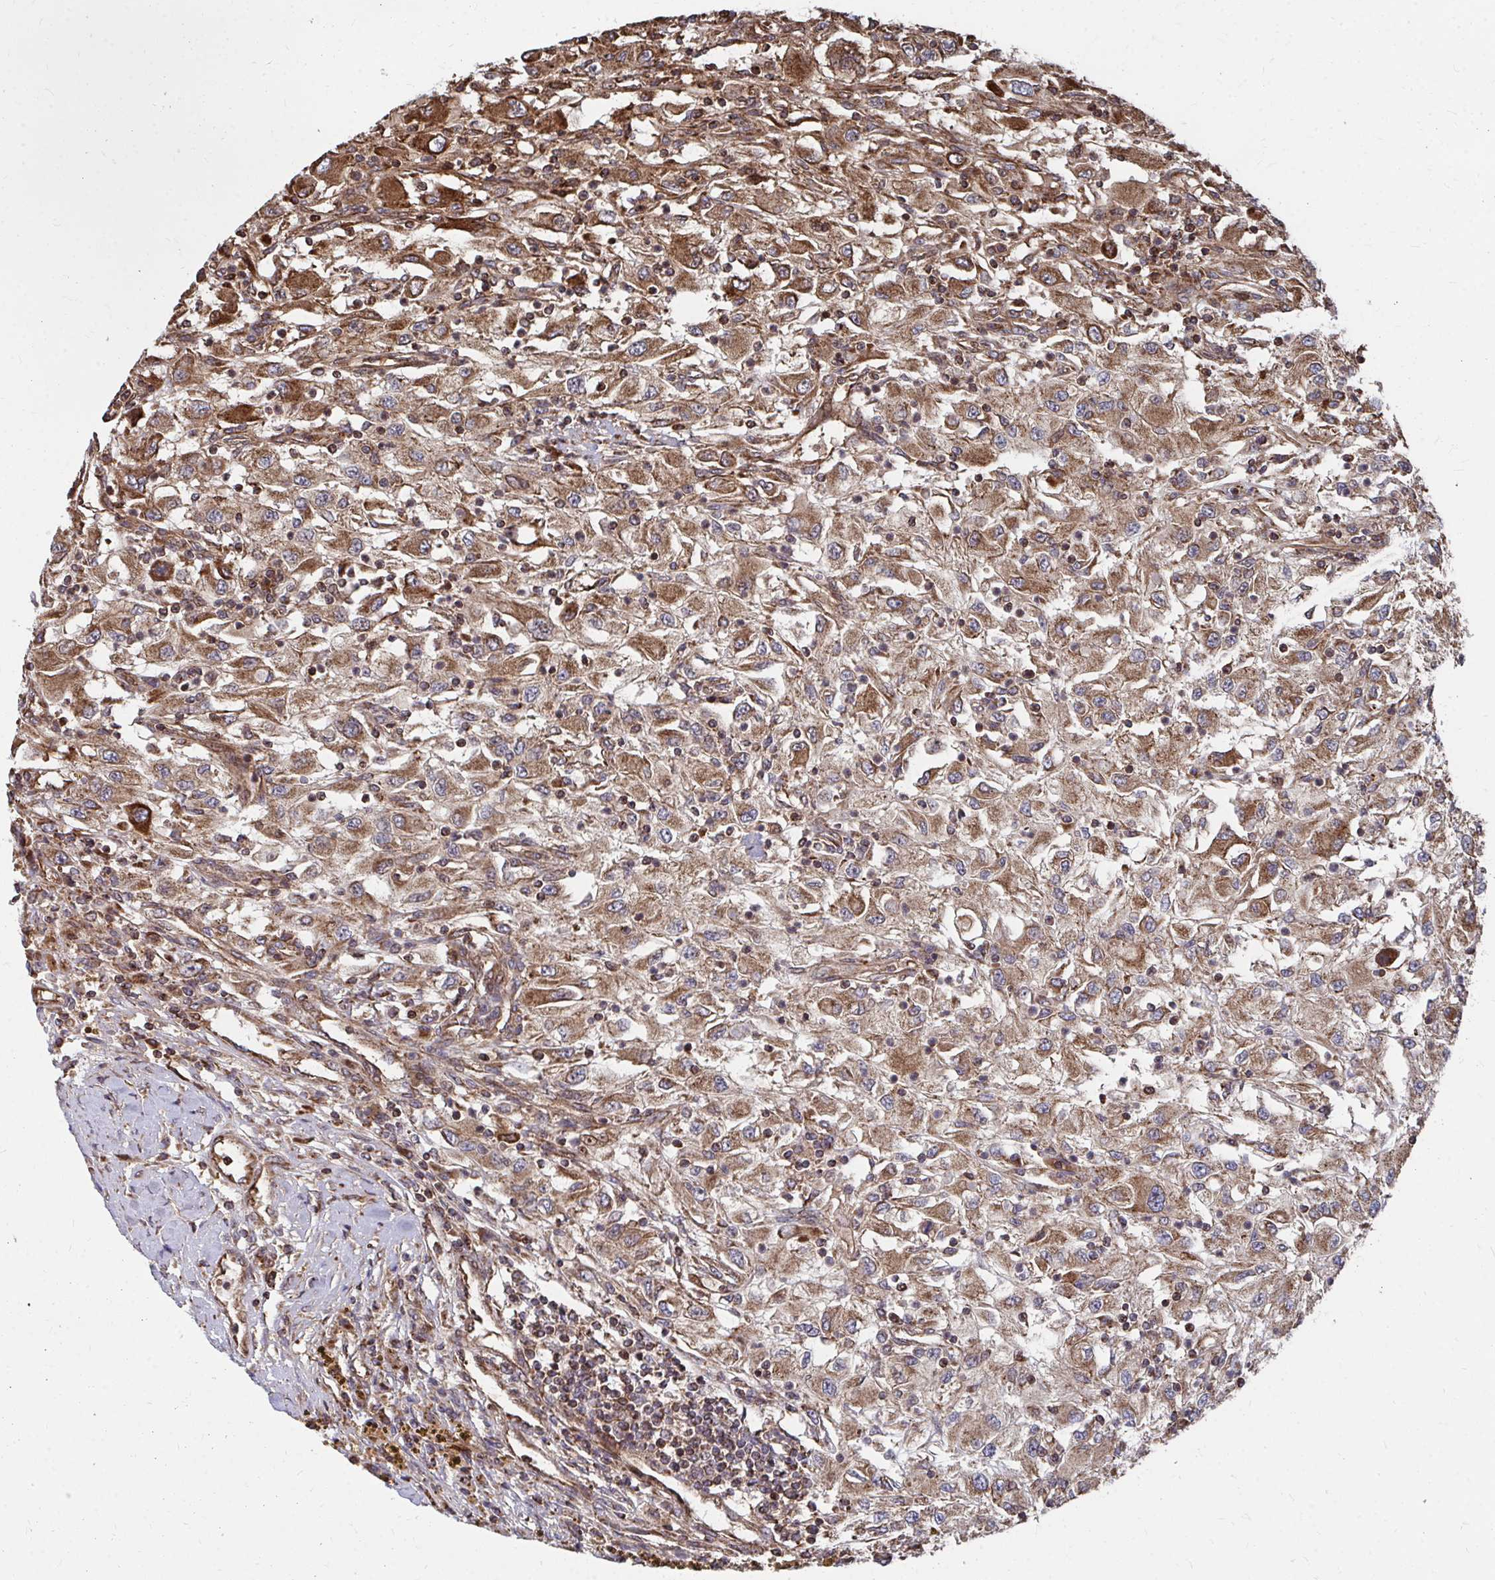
{"staining": {"intensity": "moderate", "quantity": ">75%", "location": "cytoplasmic/membranous"}, "tissue": "renal cancer", "cell_type": "Tumor cells", "image_type": "cancer", "snomed": [{"axis": "morphology", "description": "Adenocarcinoma, NOS"}, {"axis": "topography", "description": "Kidney"}], "caption": "A brown stain highlights moderate cytoplasmic/membranous staining of a protein in human renal cancer tumor cells. The staining is performed using DAB (3,3'-diaminobenzidine) brown chromogen to label protein expression. The nuclei are counter-stained blue using hematoxylin.", "gene": "FAM89A", "patient": {"sex": "female", "age": 67}}